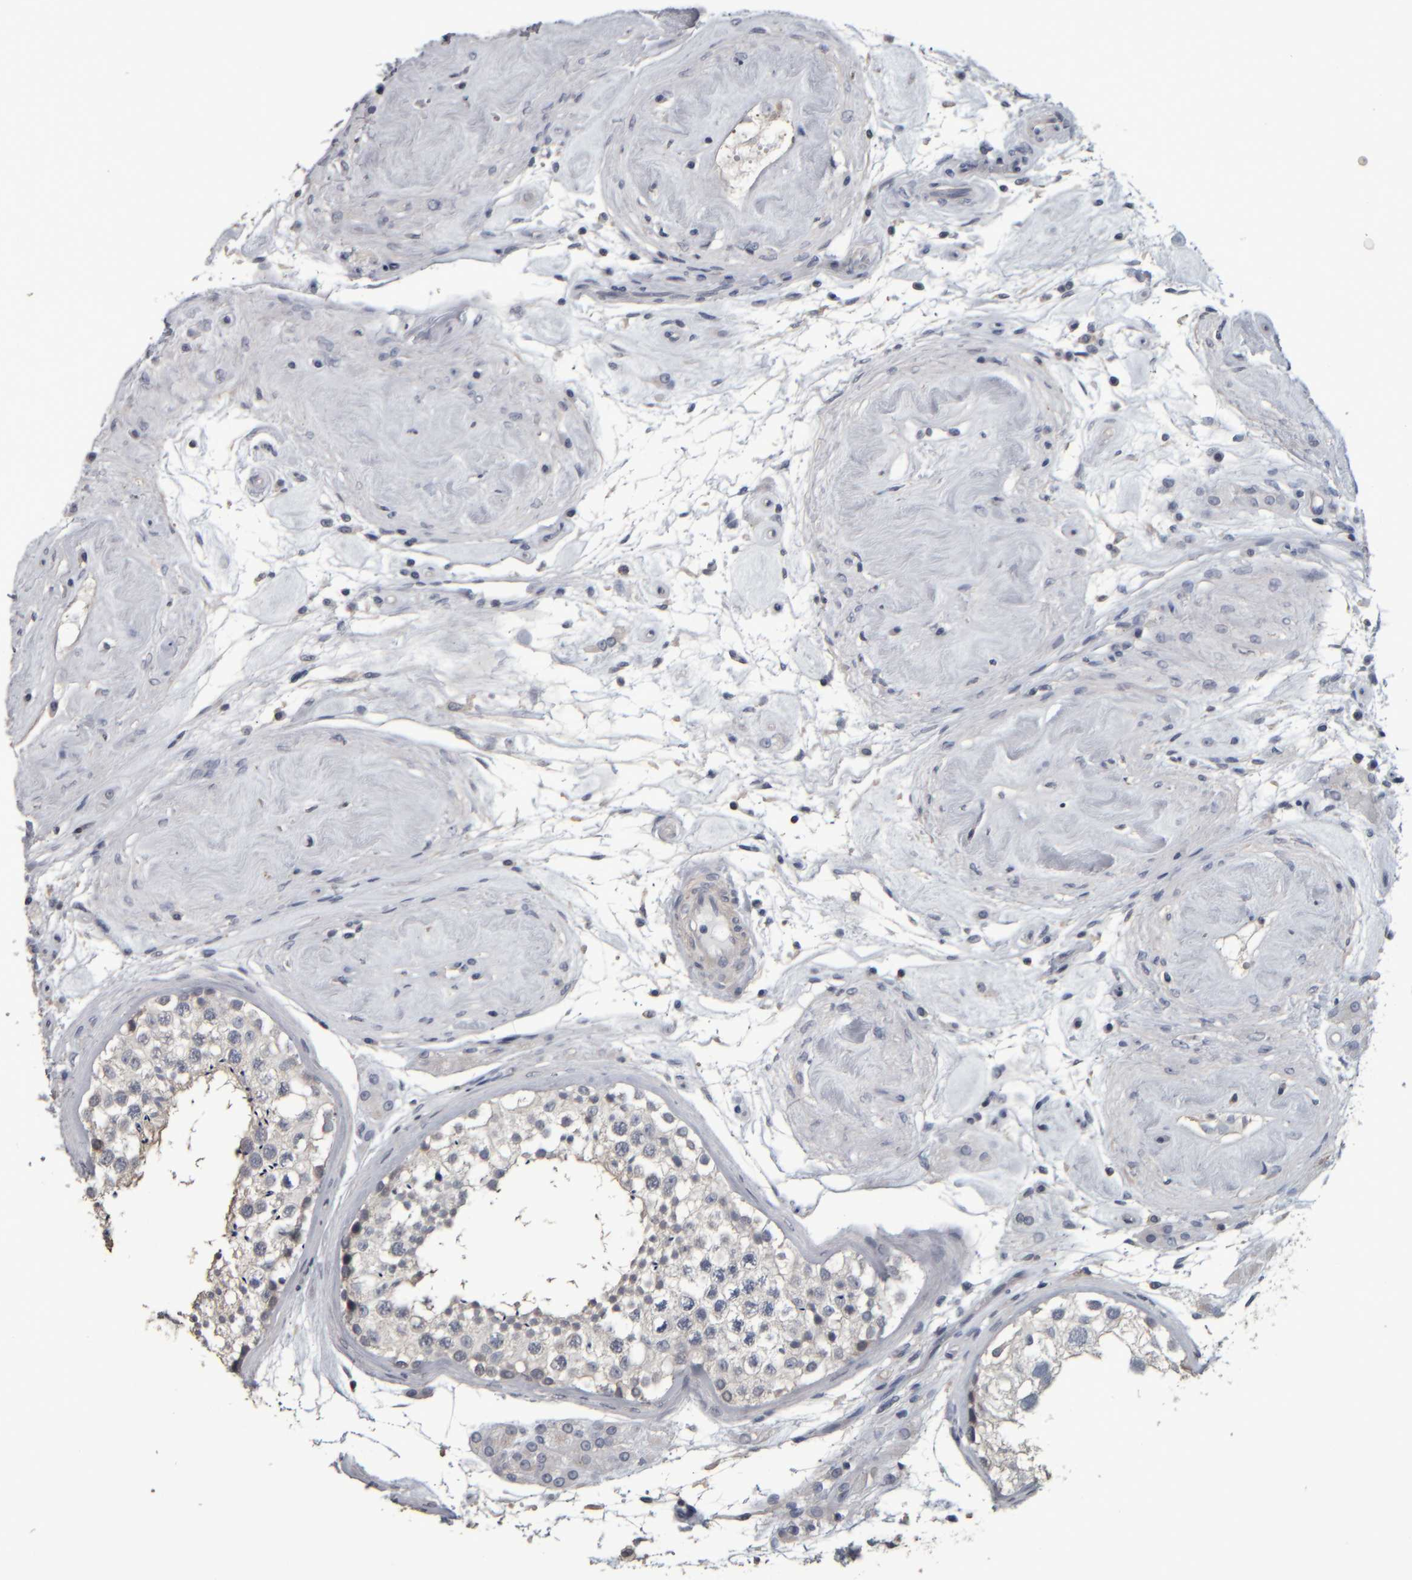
{"staining": {"intensity": "negative", "quantity": "none", "location": "none"}, "tissue": "testis", "cell_type": "Cells in seminiferous ducts", "image_type": "normal", "snomed": [{"axis": "morphology", "description": "Normal tissue, NOS"}, {"axis": "topography", "description": "Testis"}], "caption": "DAB (3,3'-diaminobenzidine) immunohistochemical staining of benign testis shows no significant staining in cells in seminiferous ducts. (Stains: DAB immunohistochemistry with hematoxylin counter stain, Microscopy: brightfield microscopy at high magnification).", "gene": "CAVIN4", "patient": {"sex": "male", "age": 46}}